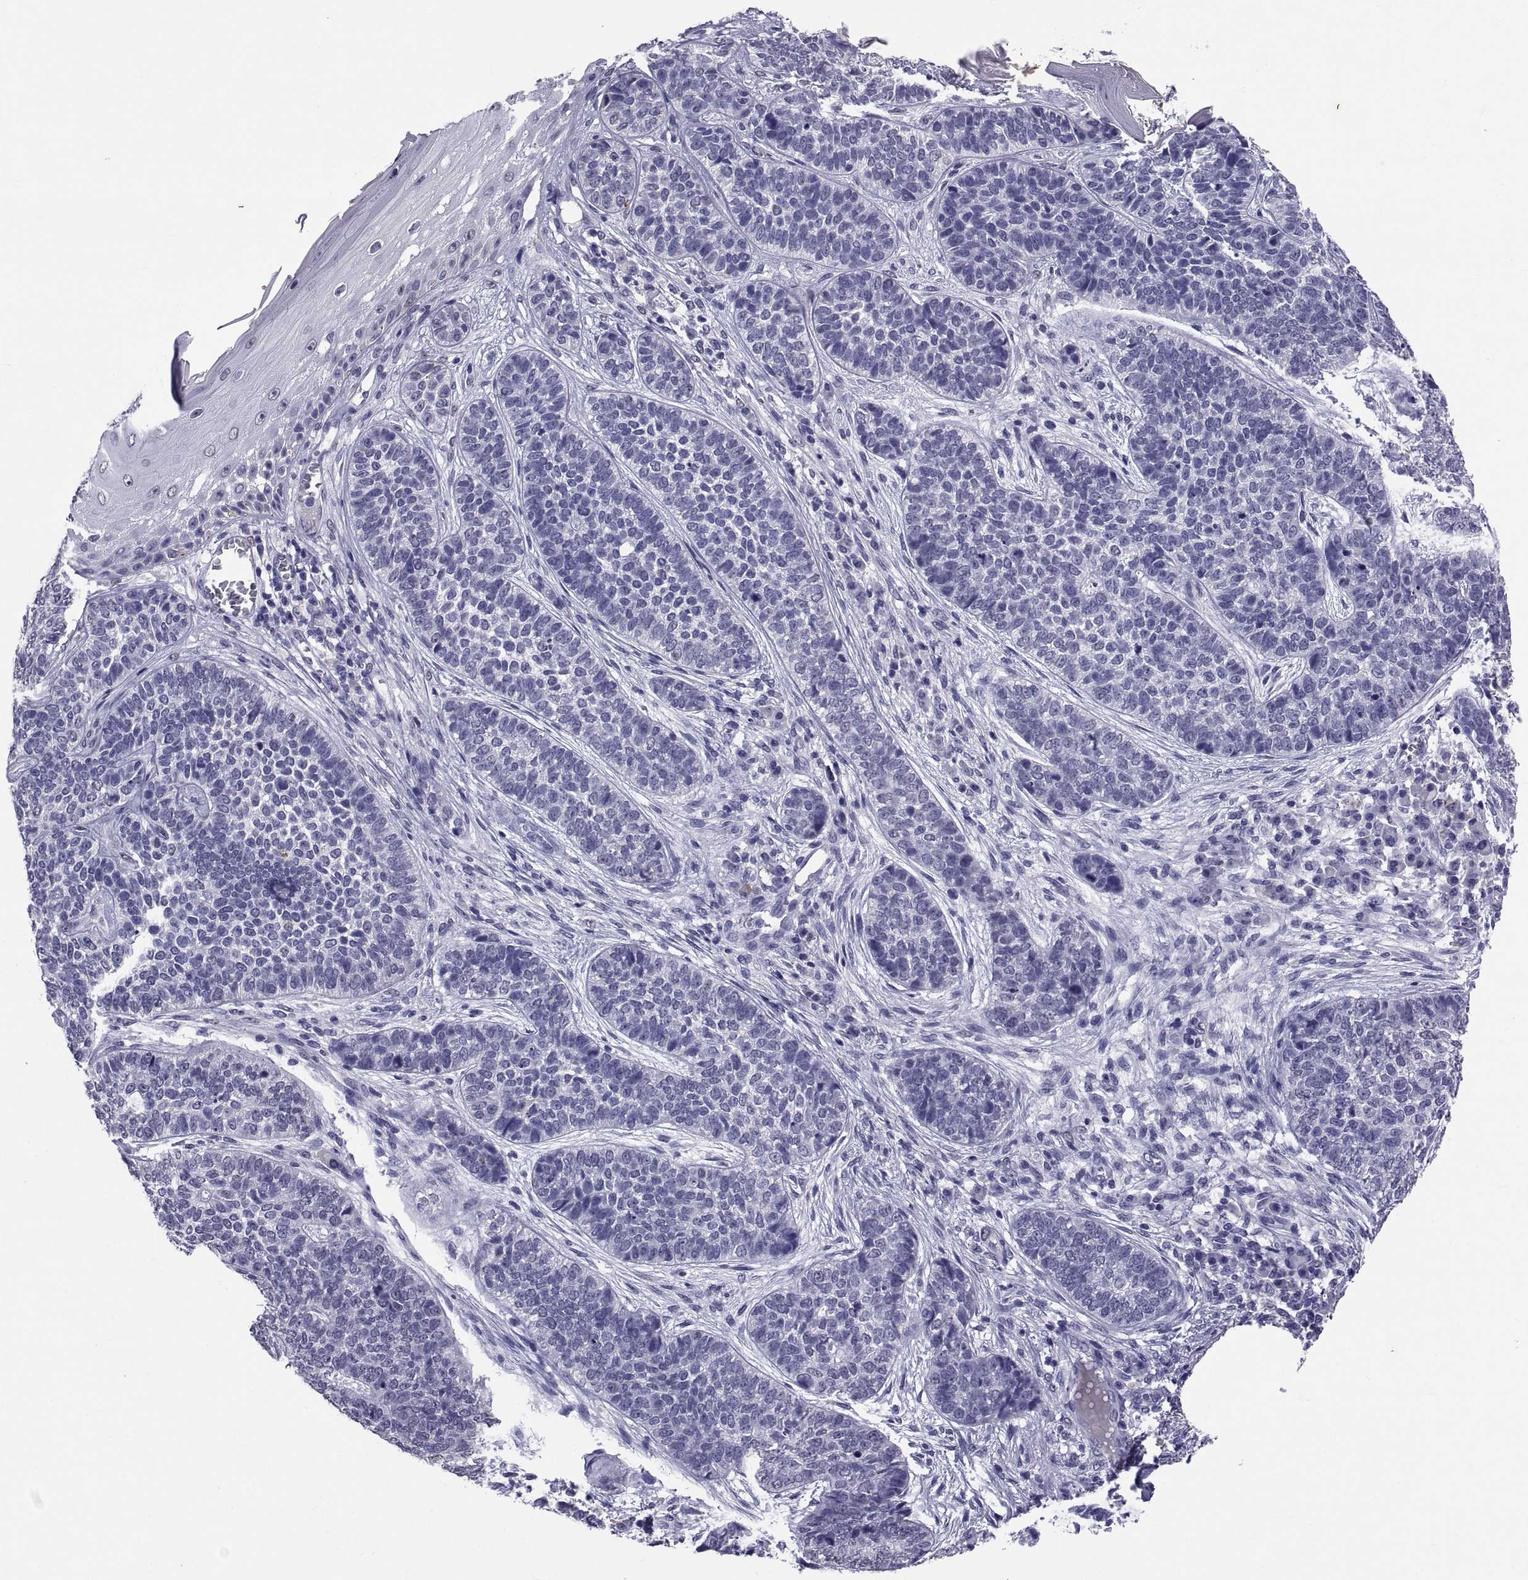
{"staining": {"intensity": "negative", "quantity": "none", "location": "none"}, "tissue": "skin cancer", "cell_type": "Tumor cells", "image_type": "cancer", "snomed": [{"axis": "morphology", "description": "Basal cell carcinoma"}, {"axis": "topography", "description": "Skin"}], "caption": "IHC photomicrograph of human skin basal cell carcinoma stained for a protein (brown), which shows no expression in tumor cells. (Stains: DAB immunohistochemistry (IHC) with hematoxylin counter stain, Microscopy: brightfield microscopy at high magnification).", "gene": "TGFBR3L", "patient": {"sex": "female", "age": 69}}